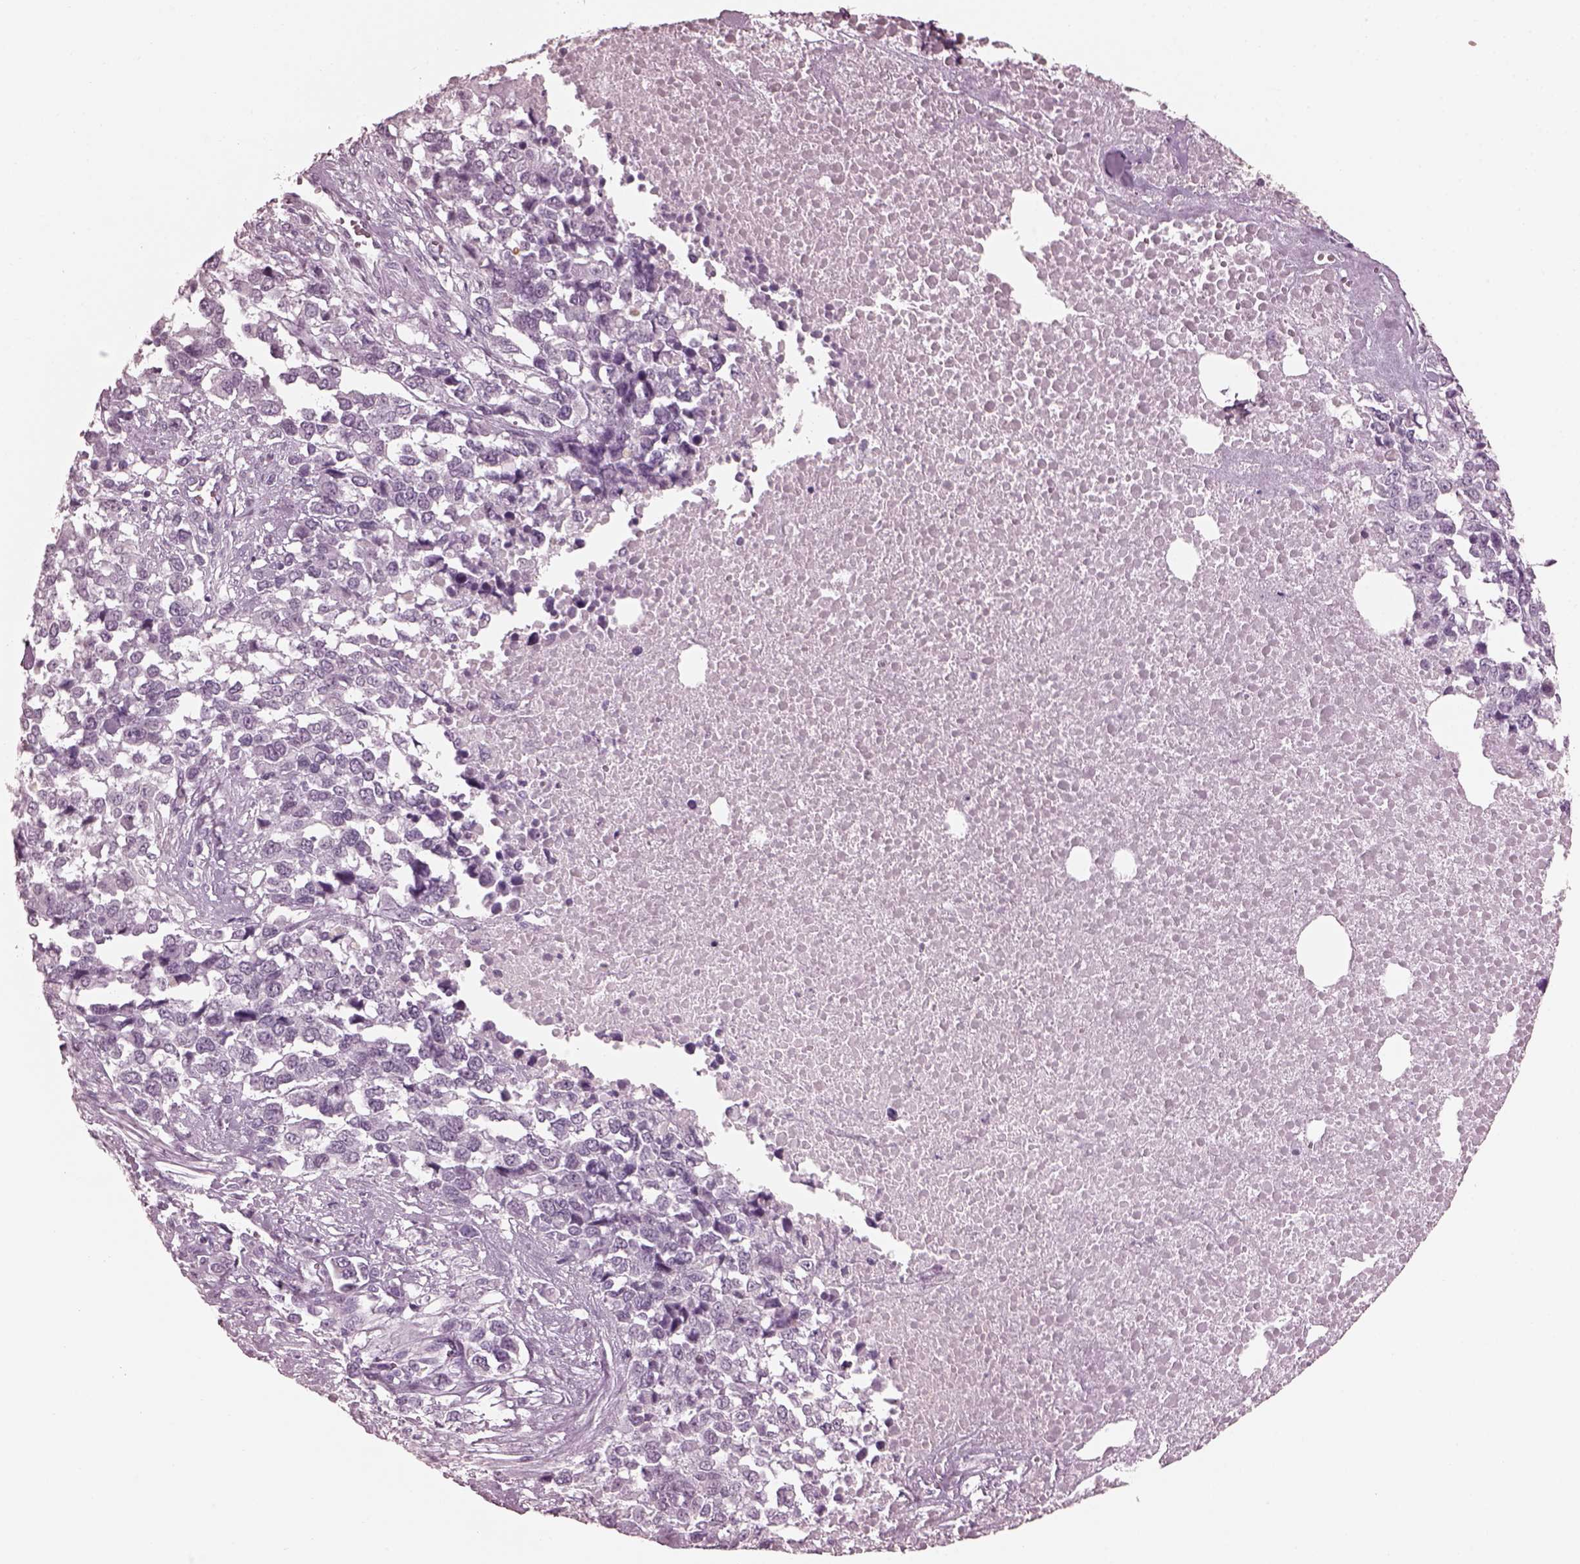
{"staining": {"intensity": "negative", "quantity": "none", "location": "none"}, "tissue": "melanoma", "cell_type": "Tumor cells", "image_type": "cancer", "snomed": [{"axis": "morphology", "description": "Malignant melanoma, Metastatic site"}, {"axis": "topography", "description": "Skin"}], "caption": "The photomicrograph reveals no significant expression in tumor cells of malignant melanoma (metastatic site). (IHC, brightfield microscopy, high magnification).", "gene": "C2orf81", "patient": {"sex": "male", "age": 84}}